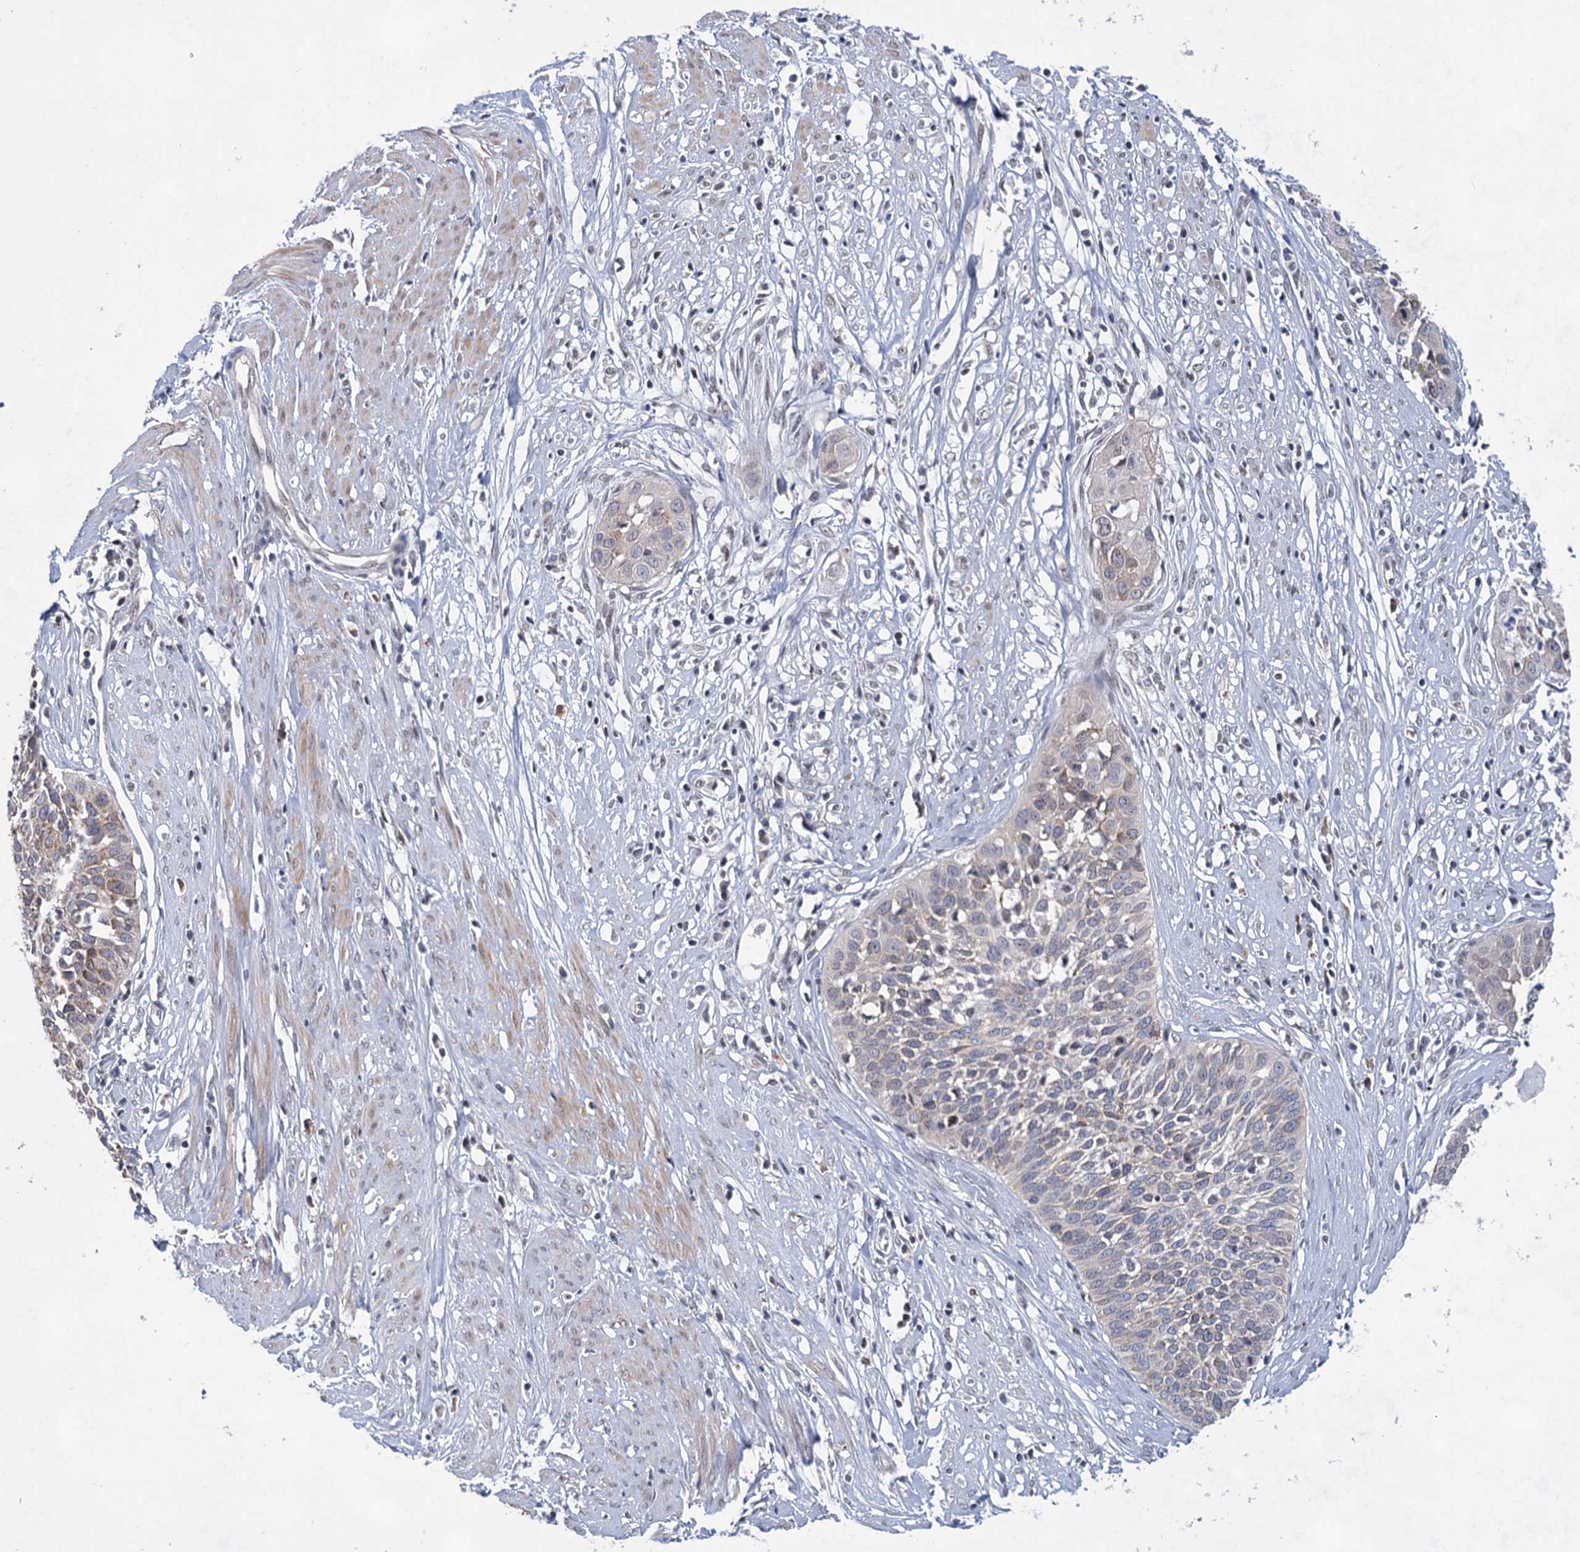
{"staining": {"intensity": "moderate", "quantity": "<25%", "location": "cytoplasmic/membranous"}, "tissue": "cervical cancer", "cell_type": "Tumor cells", "image_type": "cancer", "snomed": [{"axis": "morphology", "description": "Squamous cell carcinoma, NOS"}, {"axis": "topography", "description": "Cervix"}], "caption": "Approximately <25% of tumor cells in squamous cell carcinoma (cervical) exhibit moderate cytoplasmic/membranous protein positivity as visualized by brown immunohistochemical staining.", "gene": "TTC17", "patient": {"sex": "female", "age": 34}}